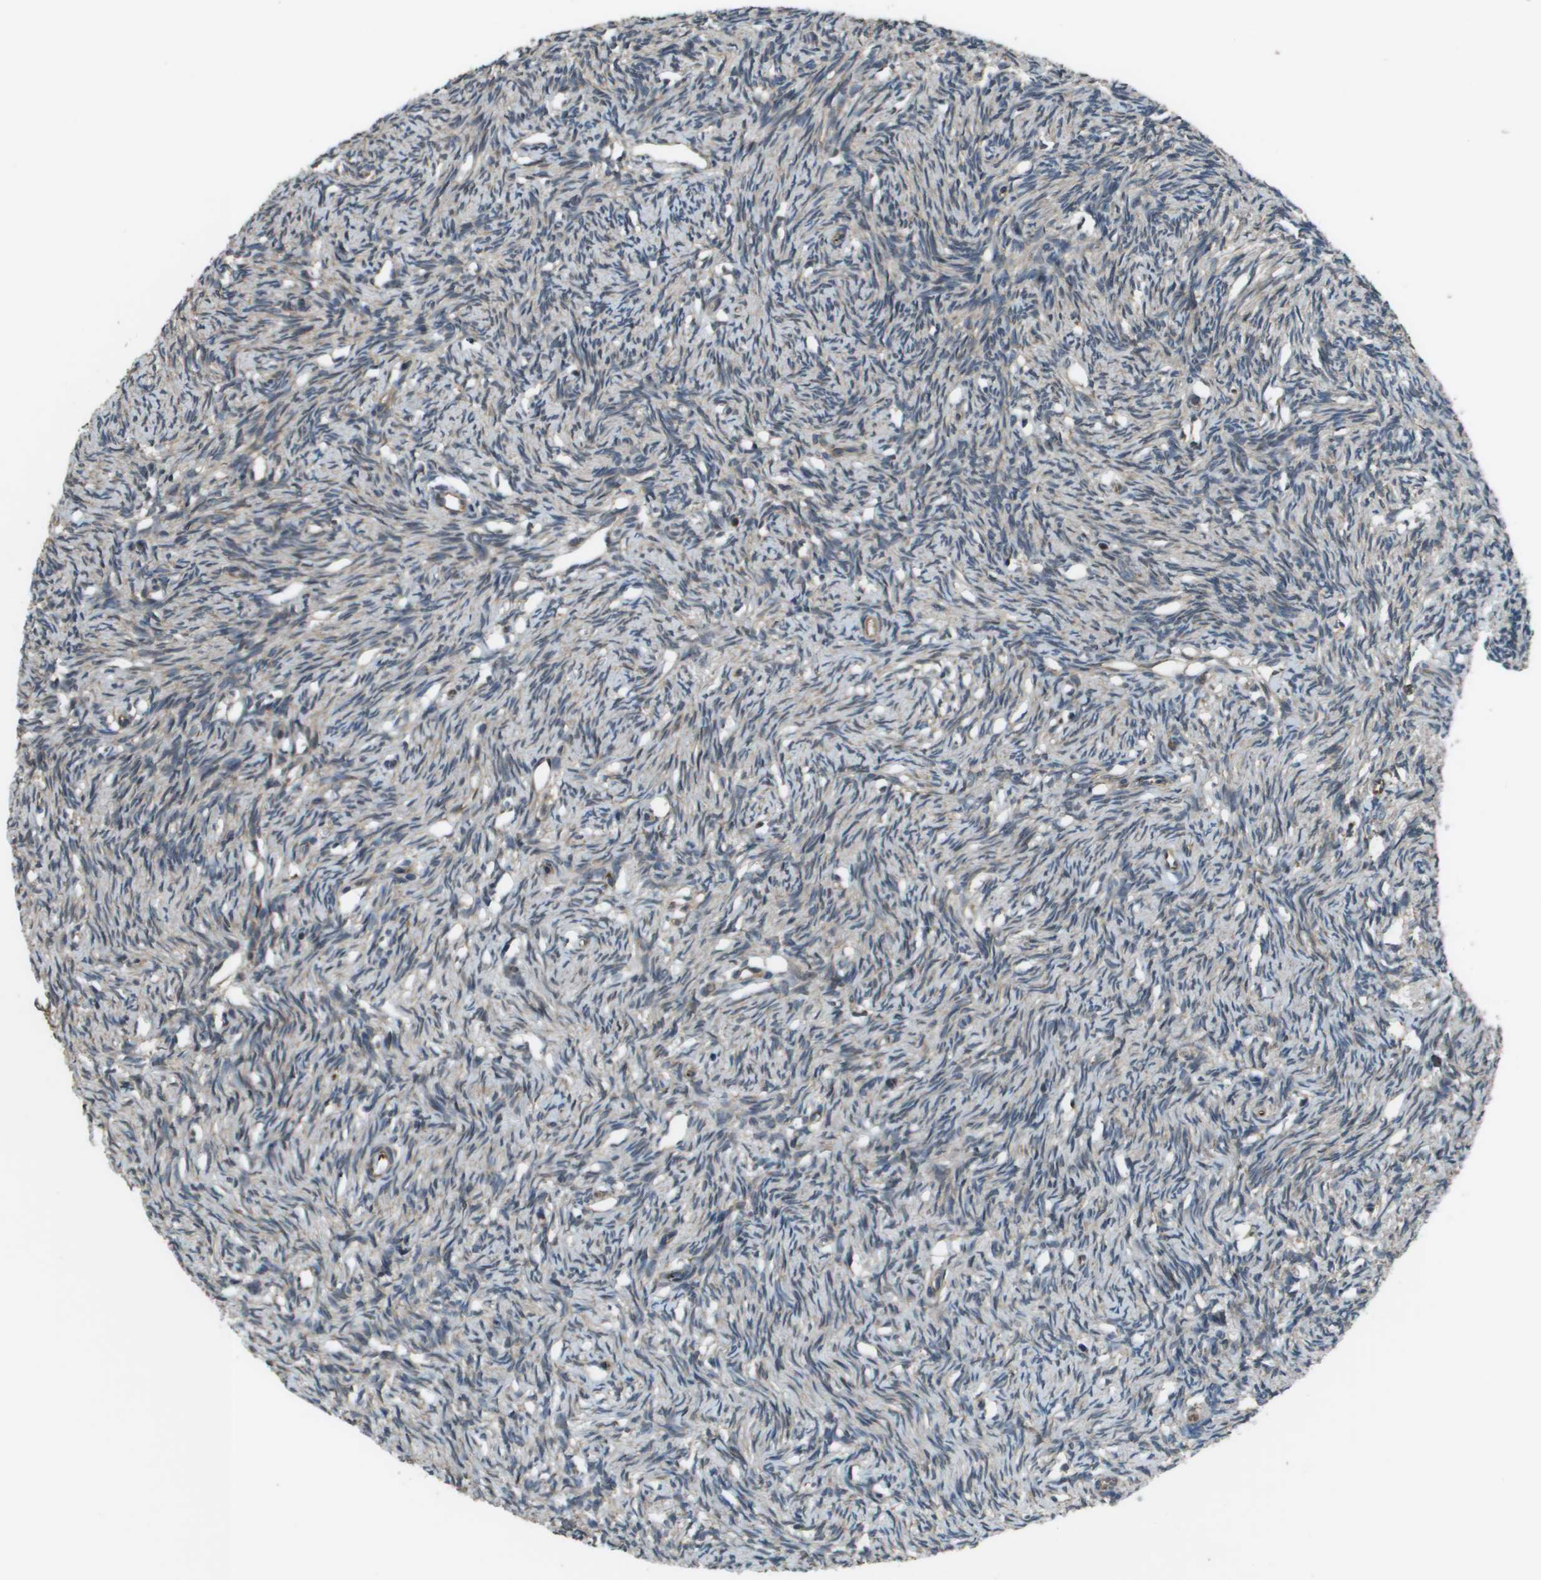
{"staining": {"intensity": "weak", "quantity": "25%-75%", "location": "cytoplasmic/membranous"}, "tissue": "ovary", "cell_type": "Ovarian stroma cells", "image_type": "normal", "snomed": [{"axis": "morphology", "description": "Normal tissue, NOS"}, {"axis": "topography", "description": "Ovary"}], "caption": "DAB immunohistochemical staining of unremarkable ovary shows weak cytoplasmic/membranous protein positivity in about 25%-75% of ovarian stroma cells. The staining was performed using DAB, with brown indicating positive protein expression. Nuclei are stained blue with hematoxylin.", "gene": "PLPBP", "patient": {"sex": "female", "age": 33}}